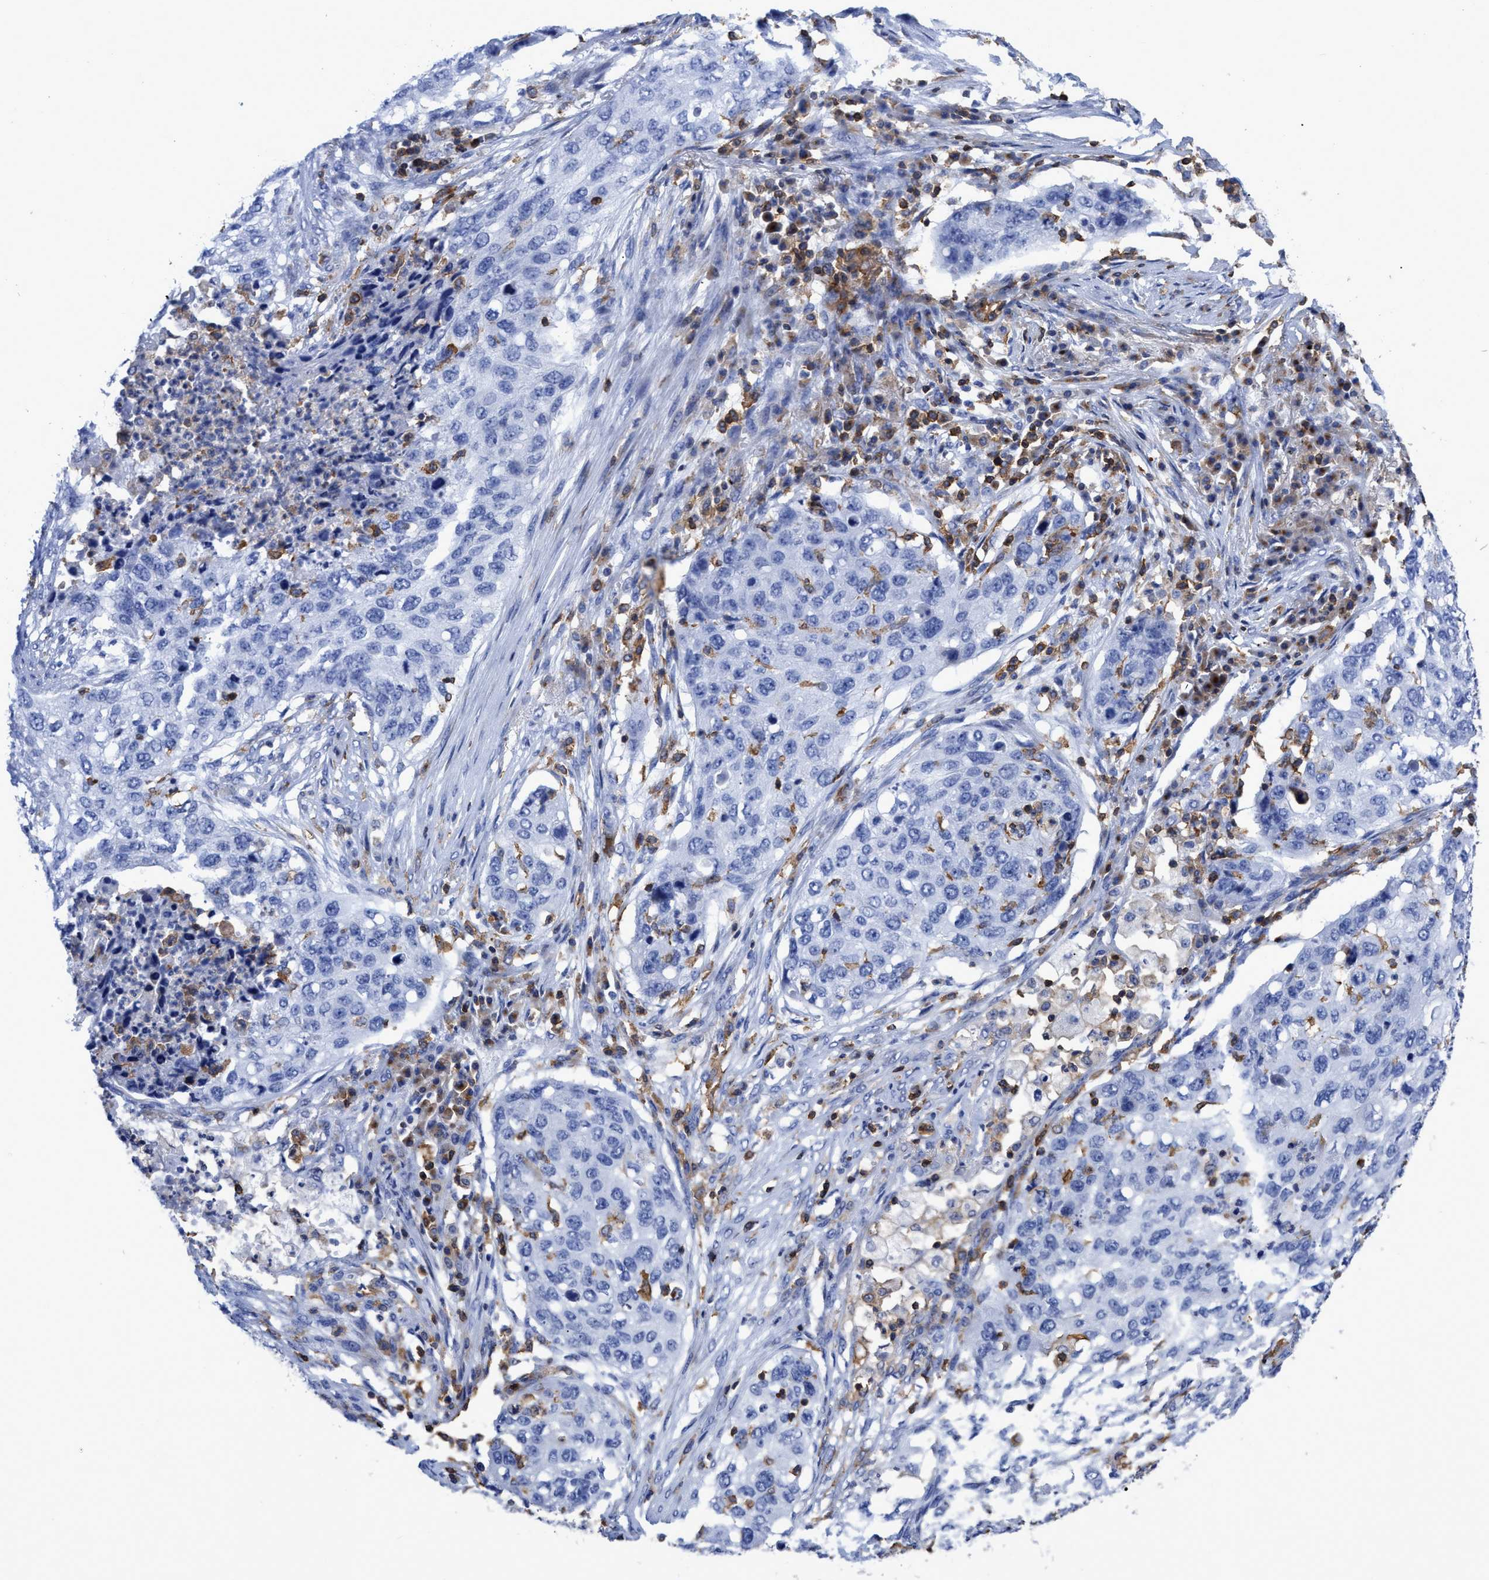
{"staining": {"intensity": "negative", "quantity": "none", "location": "none"}, "tissue": "lung cancer", "cell_type": "Tumor cells", "image_type": "cancer", "snomed": [{"axis": "morphology", "description": "Squamous cell carcinoma, NOS"}, {"axis": "topography", "description": "Lung"}], "caption": "The micrograph demonstrates no significant staining in tumor cells of lung cancer.", "gene": "HCLS1", "patient": {"sex": "female", "age": 63}}